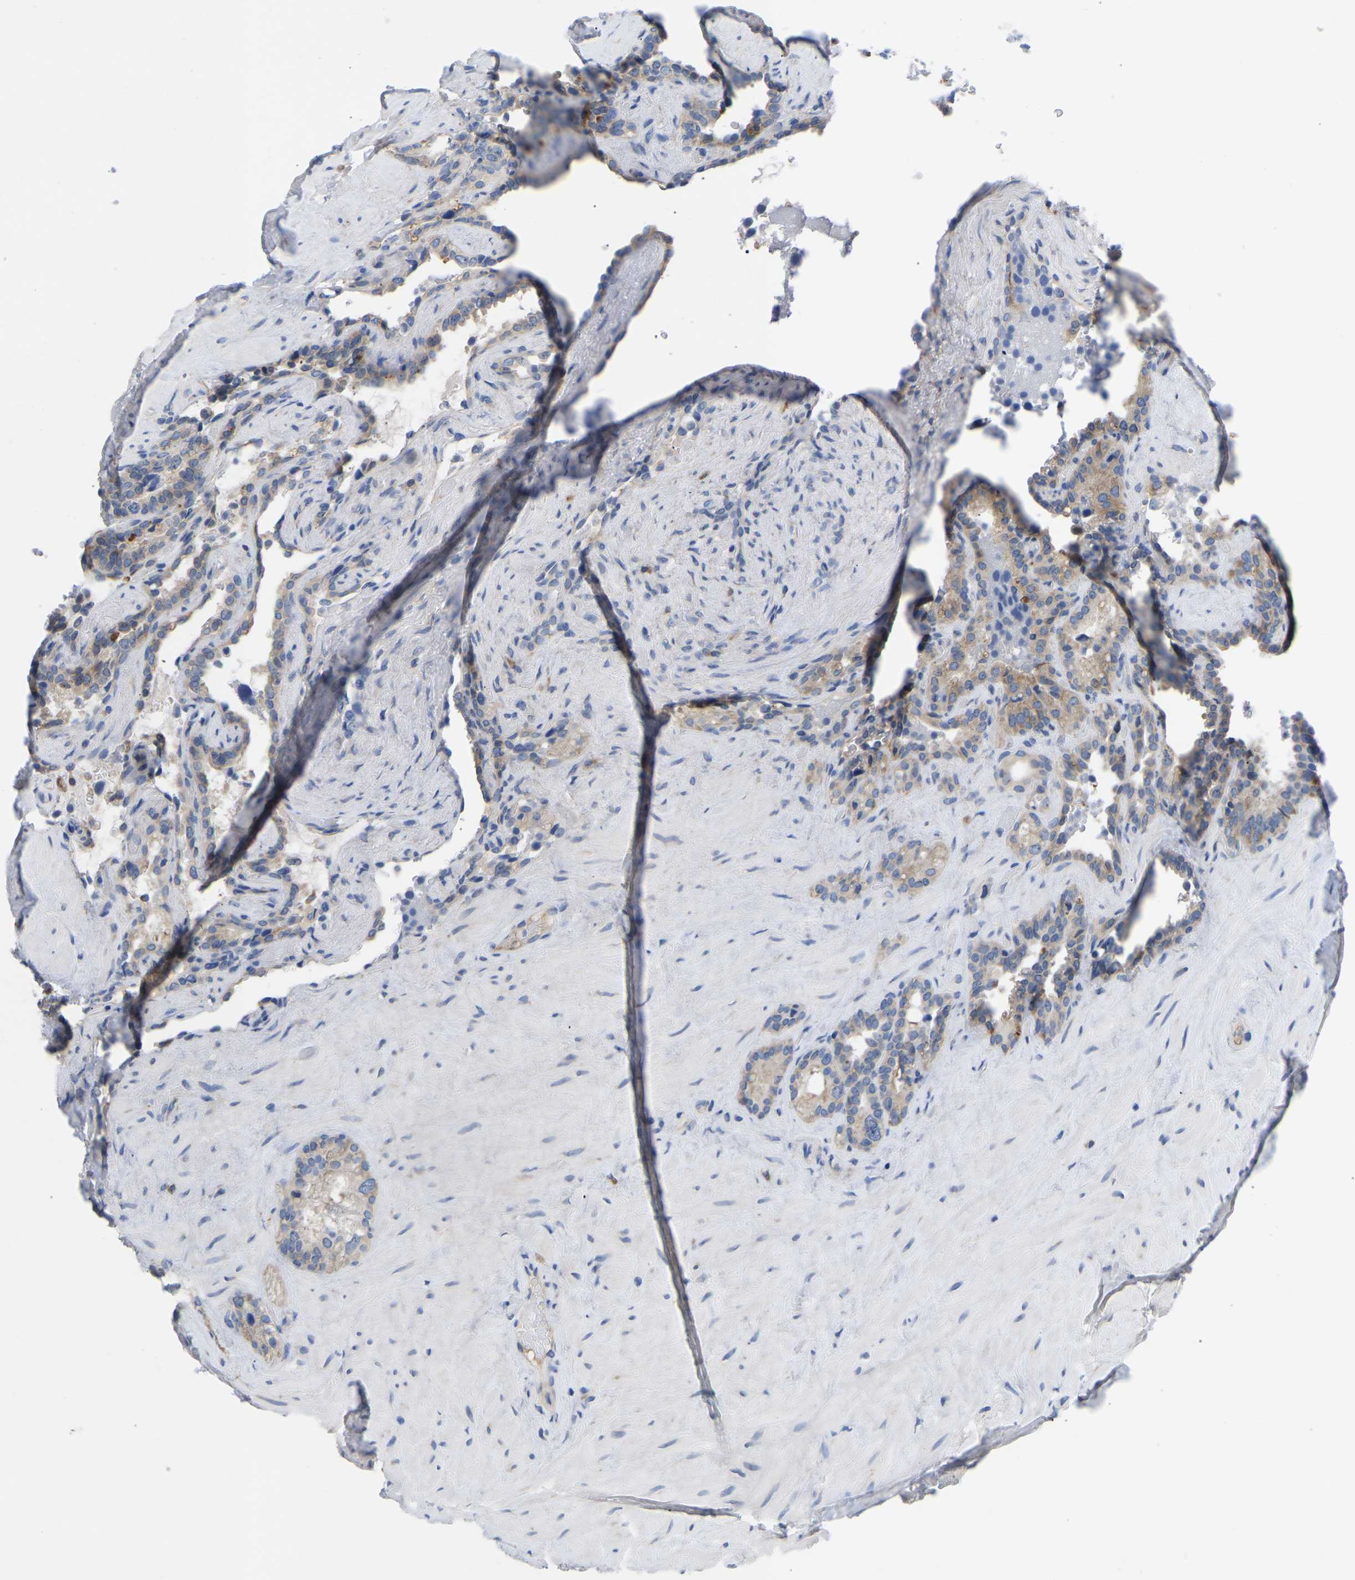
{"staining": {"intensity": "weak", "quantity": "25%-75%", "location": "cytoplasmic/membranous"}, "tissue": "seminal vesicle", "cell_type": "Glandular cells", "image_type": "normal", "snomed": [{"axis": "morphology", "description": "Normal tissue, NOS"}, {"axis": "topography", "description": "Seminal veicle"}], "caption": "This image reveals immunohistochemistry staining of benign seminal vesicle, with low weak cytoplasmic/membranous positivity in approximately 25%-75% of glandular cells.", "gene": "ABCA10", "patient": {"sex": "male", "age": 68}}